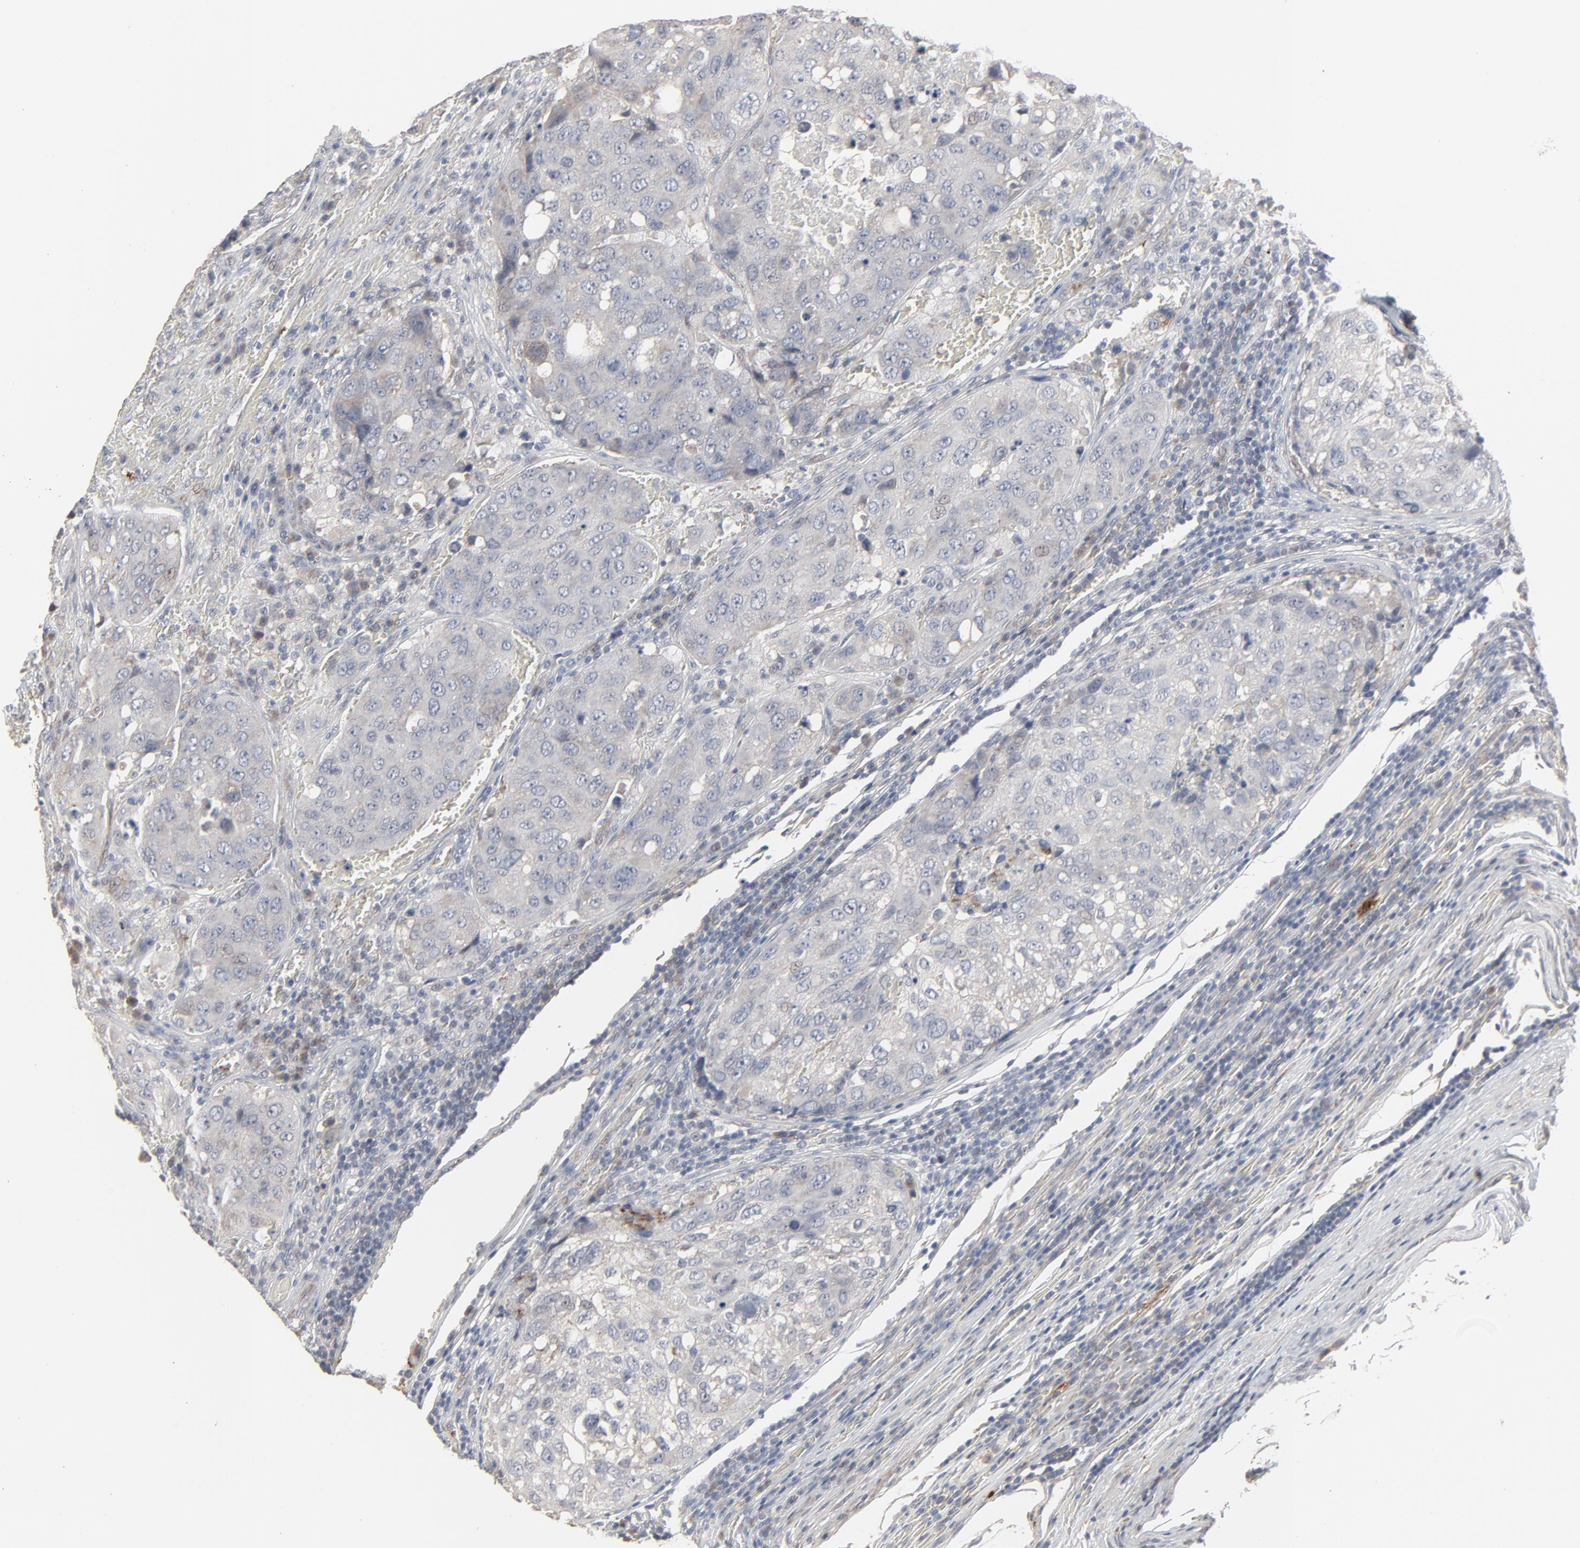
{"staining": {"intensity": "negative", "quantity": "none", "location": "none"}, "tissue": "urothelial cancer", "cell_type": "Tumor cells", "image_type": "cancer", "snomed": [{"axis": "morphology", "description": "Urothelial carcinoma, High grade"}, {"axis": "topography", "description": "Lymph node"}, {"axis": "topography", "description": "Urinary bladder"}], "caption": "Tumor cells are negative for protein expression in human urothelial cancer.", "gene": "JAM3", "patient": {"sex": "male", "age": 51}}